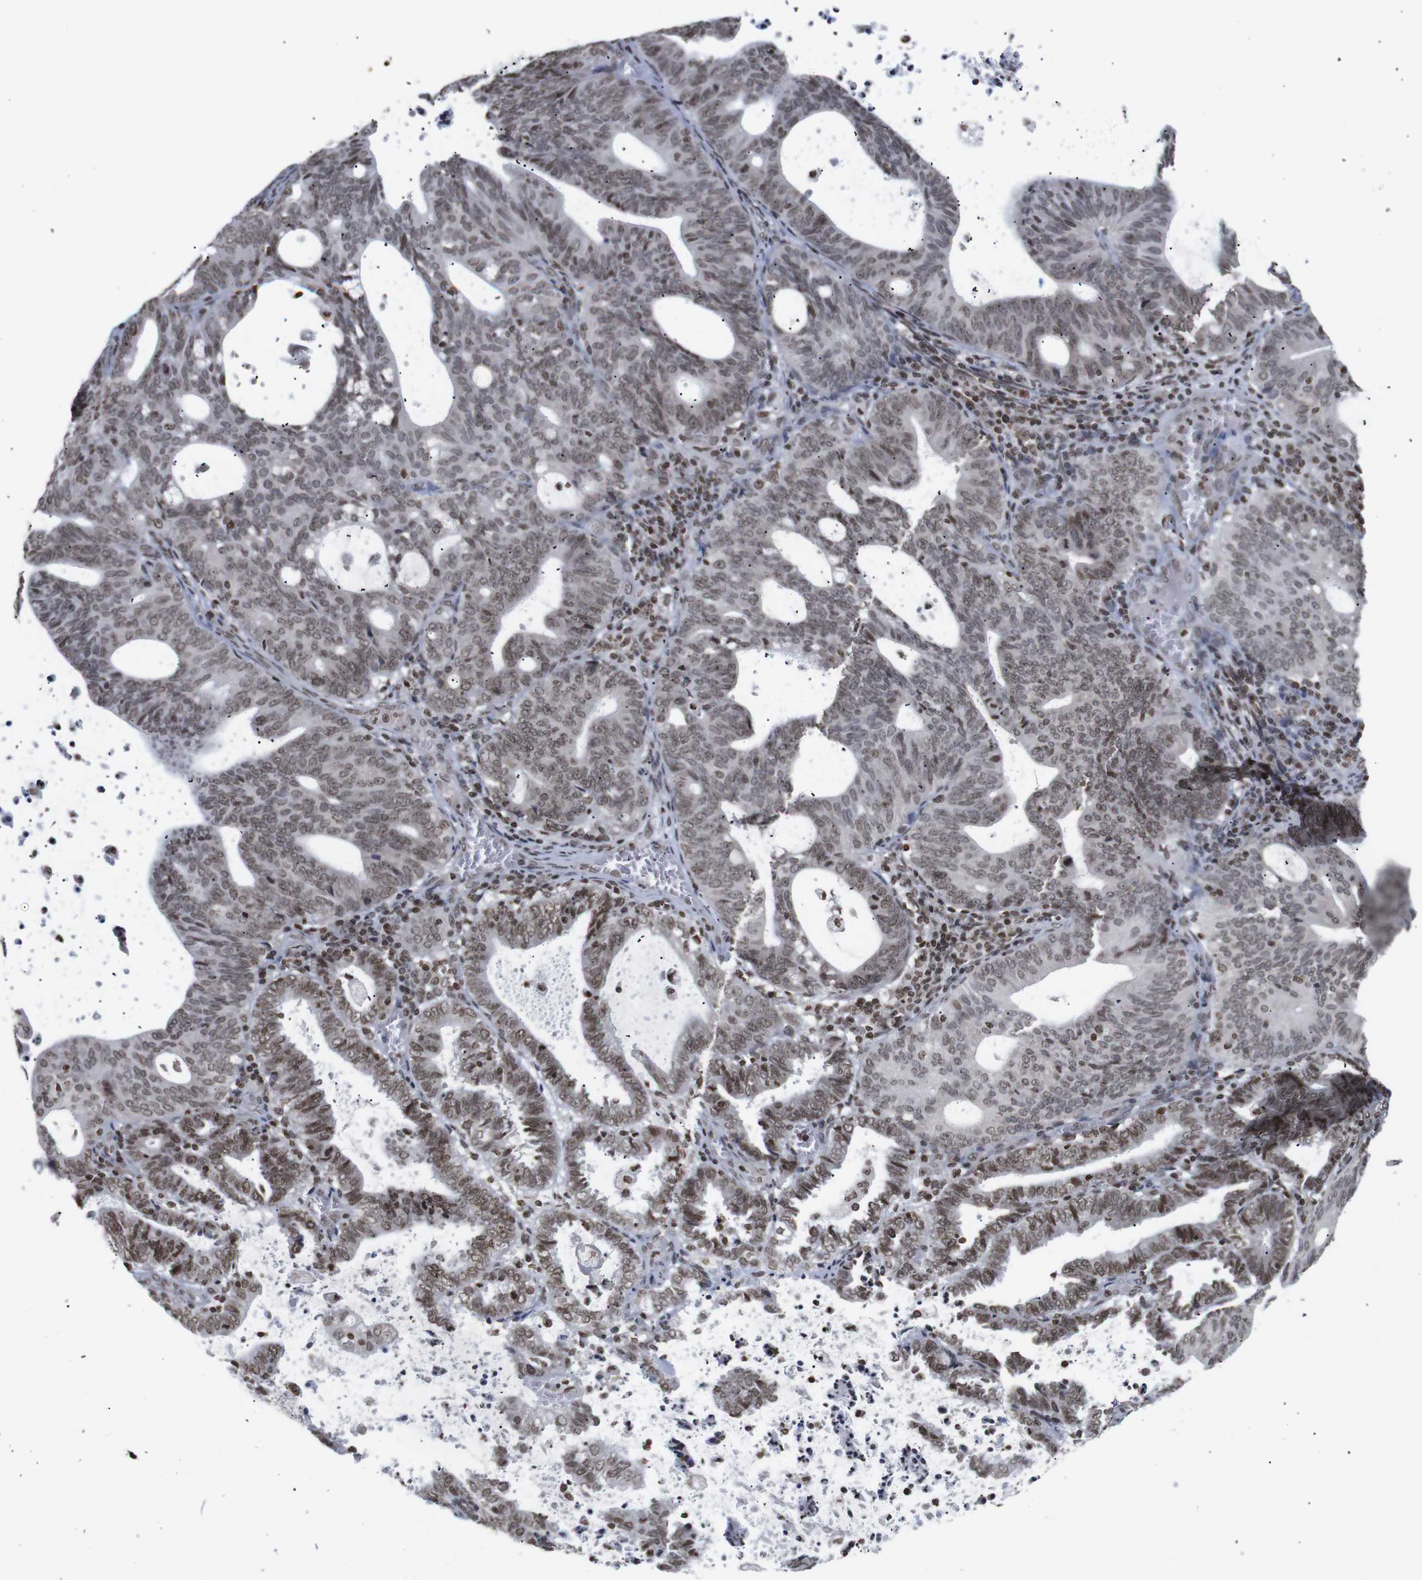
{"staining": {"intensity": "moderate", "quantity": ">75%", "location": "nuclear"}, "tissue": "endometrial cancer", "cell_type": "Tumor cells", "image_type": "cancer", "snomed": [{"axis": "morphology", "description": "Adenocarcinoma, NOS"}, {"axis": "topography", "description": "Uterus"}], "caption": "A micrograph showing moderate nuclear positivity in about >75% of tumor cells in endometrial cancer (adenocarcinoma), as visualized by brown immunohistochemical staining.", "gene": "ETV5", "patient": {"sex": "female", "age": 83}}